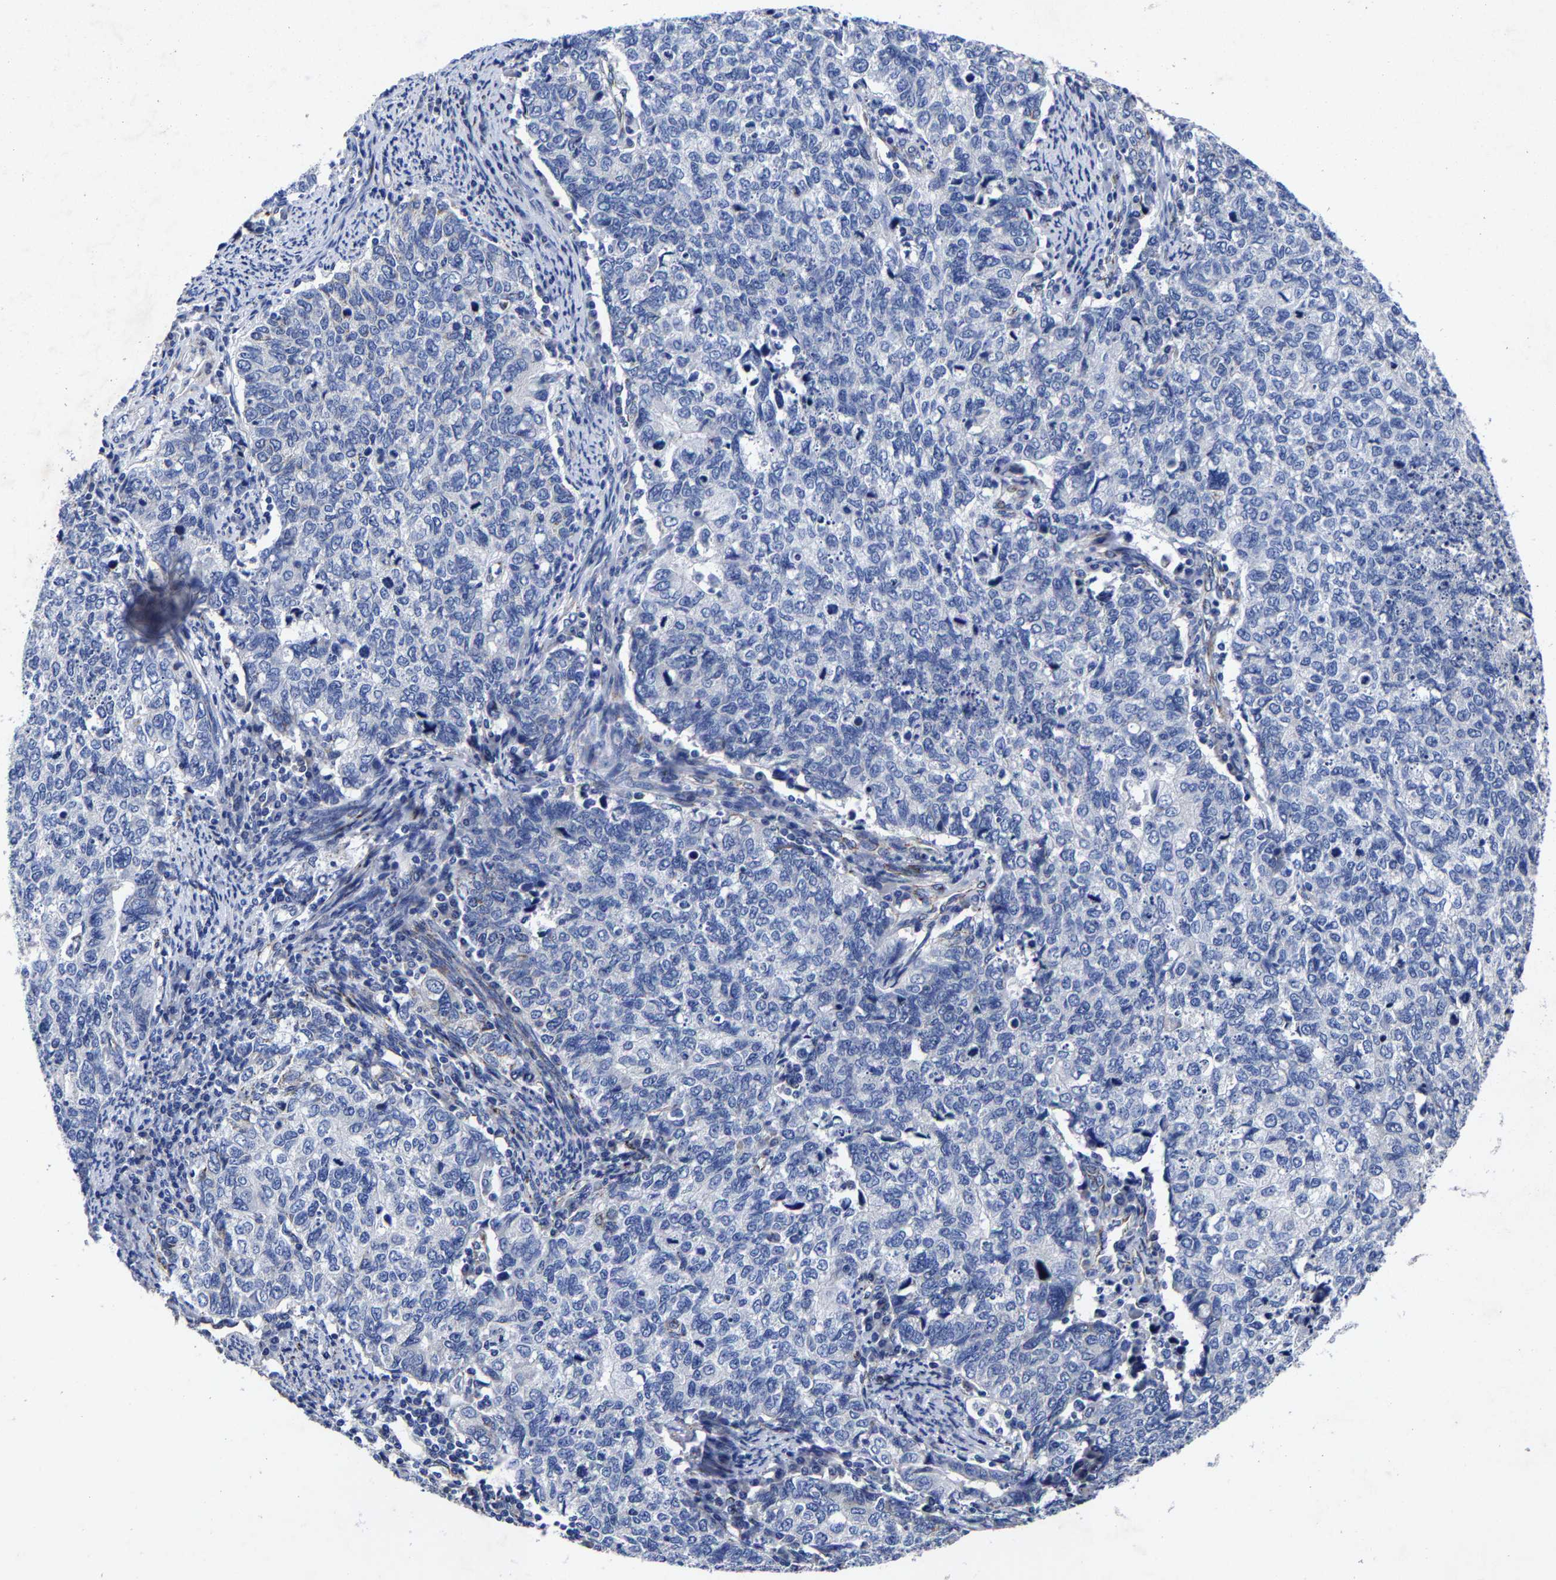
{"staining": {"intensity": "negative", "quantity": "none", "location": "none"}, "tissue": "cervical cancer", "cell_type": "Tumor cells", "image_type": "cancer", "snomed": [{"axis": "morphology", "description": "Squamous cell carcinoma, NOS"}, {"axis": "topography", "description": "Cervix"}], "caption": "This image is of squamous cell carcinoma (cervical) stained with immunohistochemistry (IHC) to label a protein in brown with the nuclei are counter-stained blue. There is no expression in tumor cells. (DAB immunohistochemistry, high magnification).", "gene": "AASS", "patient": {"sex": "female", "age": 63}}